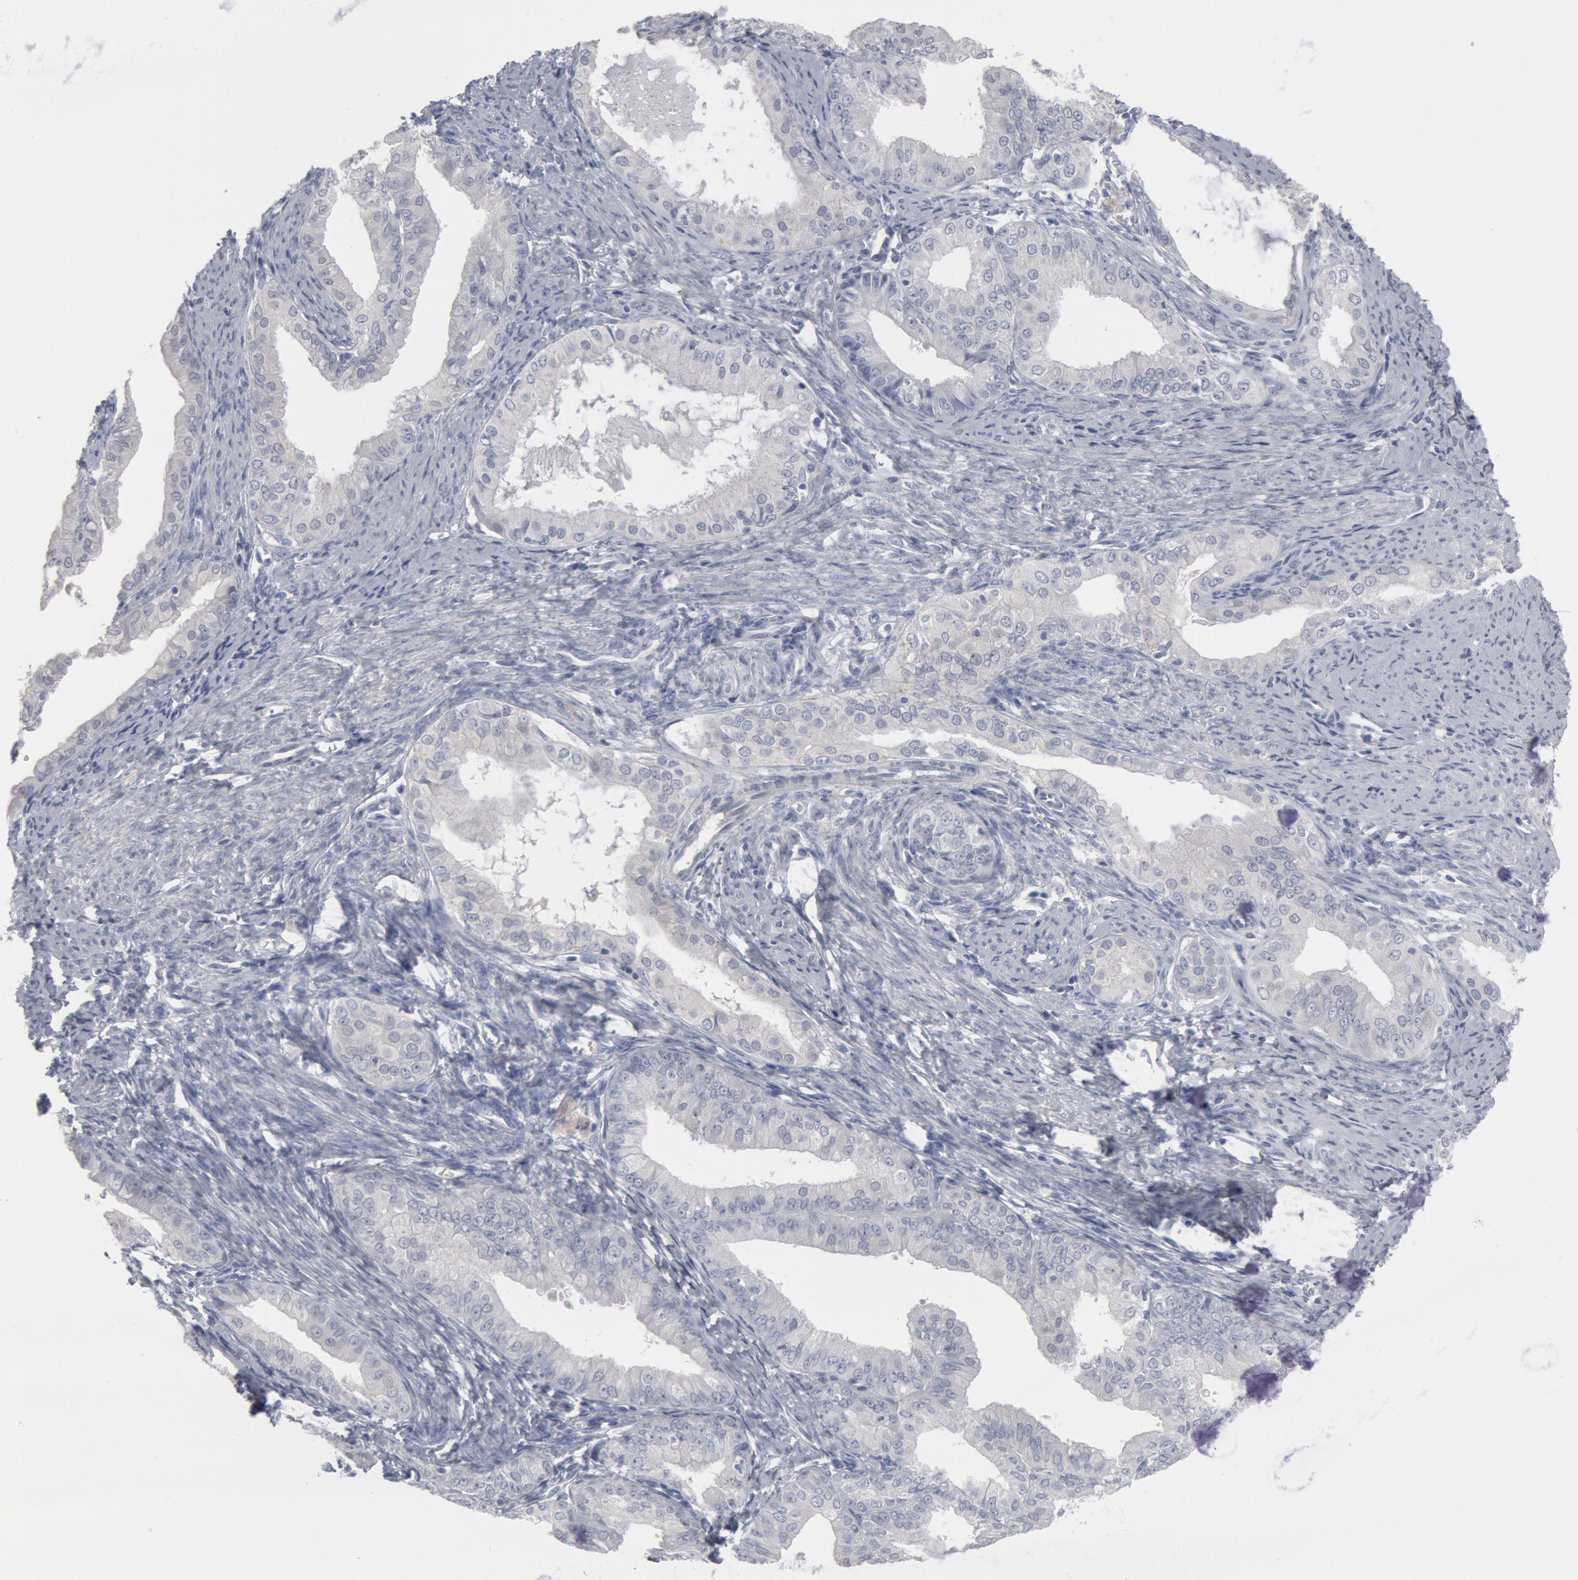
{"staining": {"intensity": "negative", "quantity": "none", "location": "none"}, "tissue": "endometrial cancer", "cell_type": "Tumor cells", "image_type": "cancer", "snomed": [{"axis": "morphology", "description": "Adenocarcinoma, NOS"}, {"axis": "topography", "description": "Endometrium"}], "caption": "IHC image of neoplastic tissue: human adenocarcinoma (endometrial) stained with DAB (3,3'-diaminobenzidine) reveals no significant protein positivity in tumor cells.", "gene": "DMC1", "patient": {"sex": "female", "age": 76}}